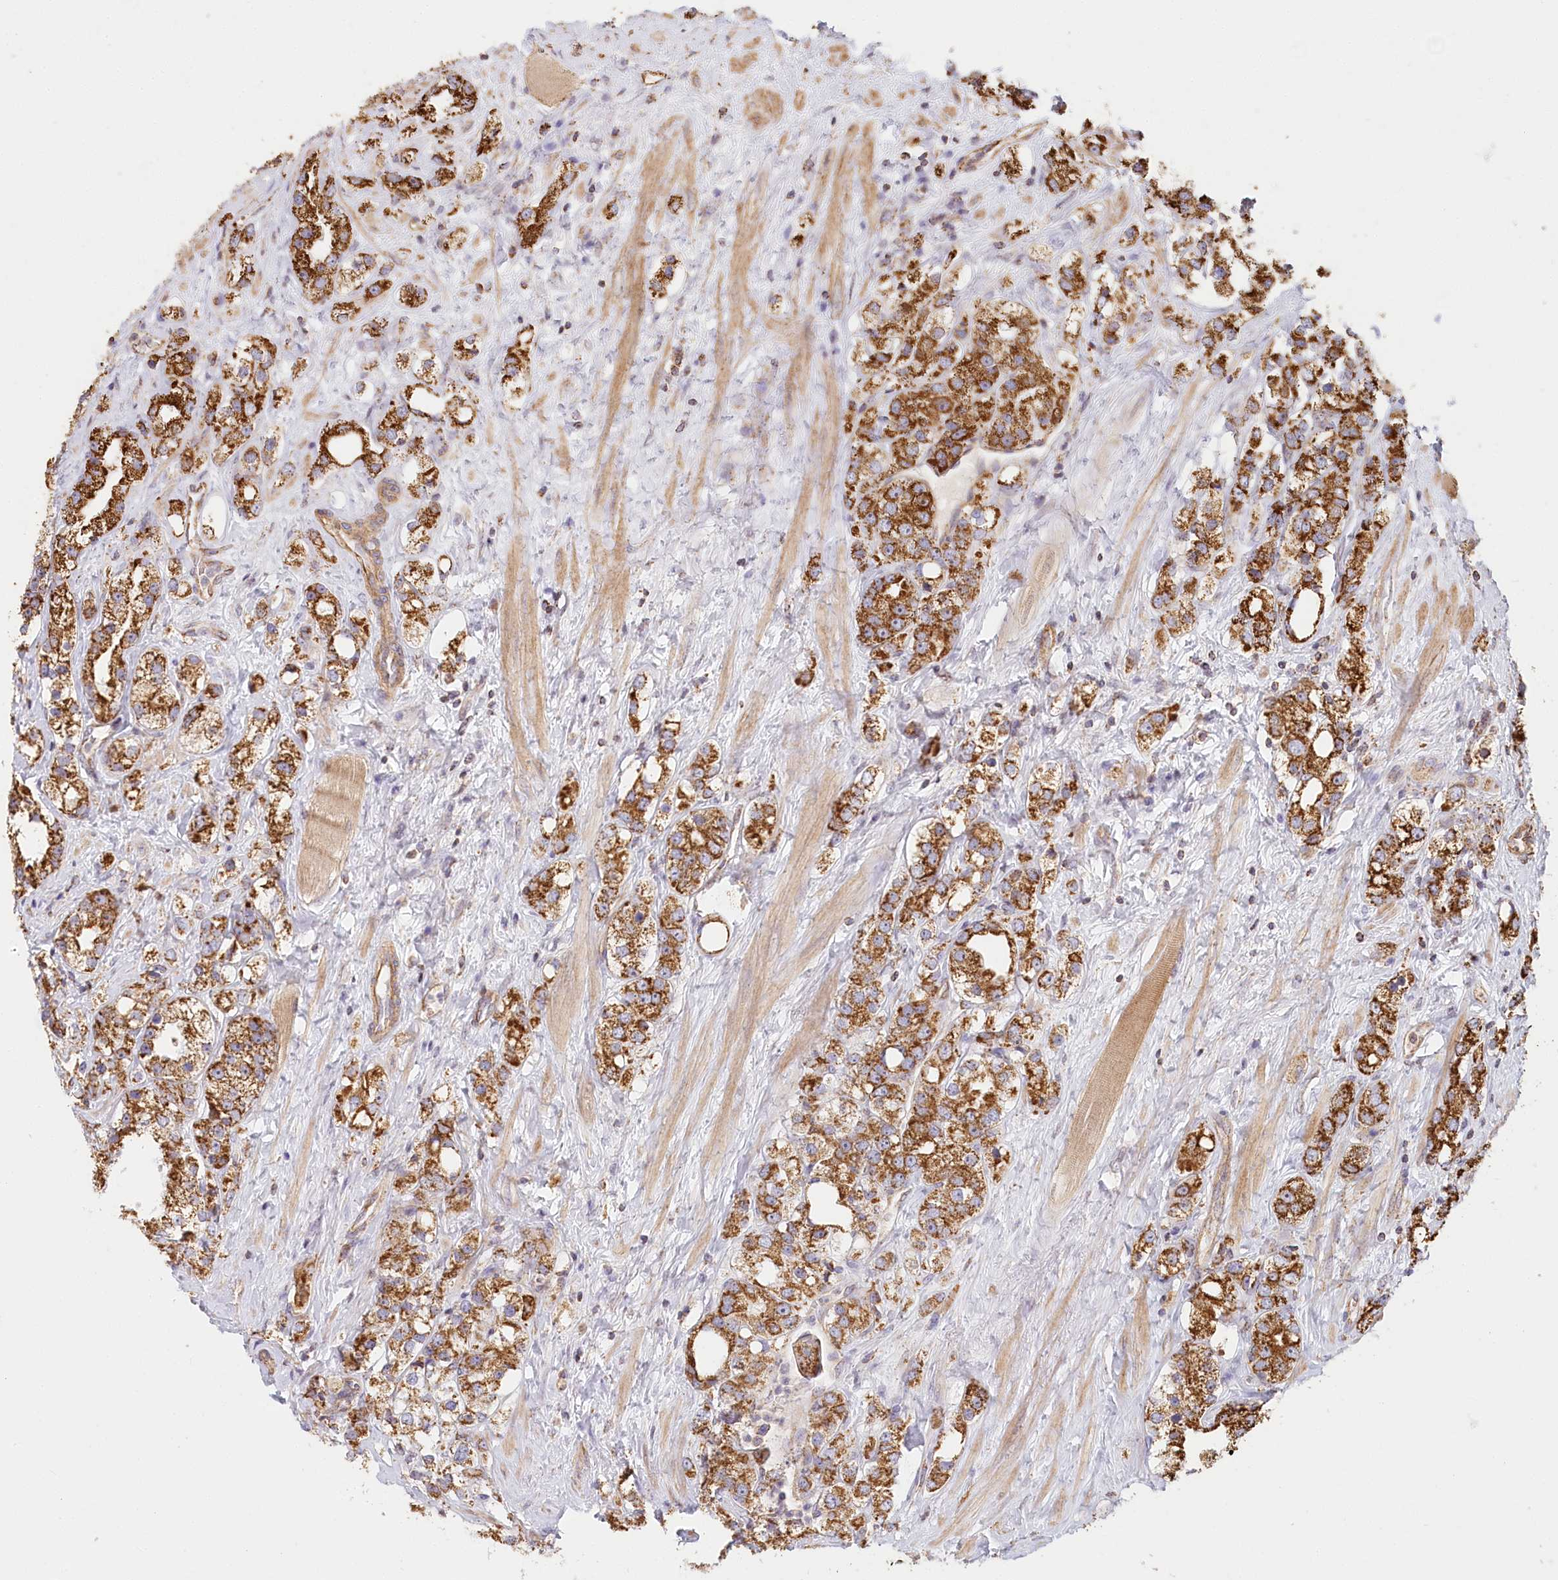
{"staining": {"intensity": "strong", "quantity": ">75%", "location": "cytoplasmic/membranous"}, "tissue": "prostate cancer", "cell_type": "Tumor cells", "image_type": "cancer", "snomed": [{"axis": "morphology", "description": "Adenocarcinoma, NOS"}, {"axis": "topography", "description": "Prostate"}], "caption": "About >75% of tumor cells in prostate adenocarcinoma reveal strong cytoplasmic/membranous protein positivity as visualized by brown immunohistochemical staining.", "gene": "UMPS", "patient": {"sex": "male", "age": 79}}